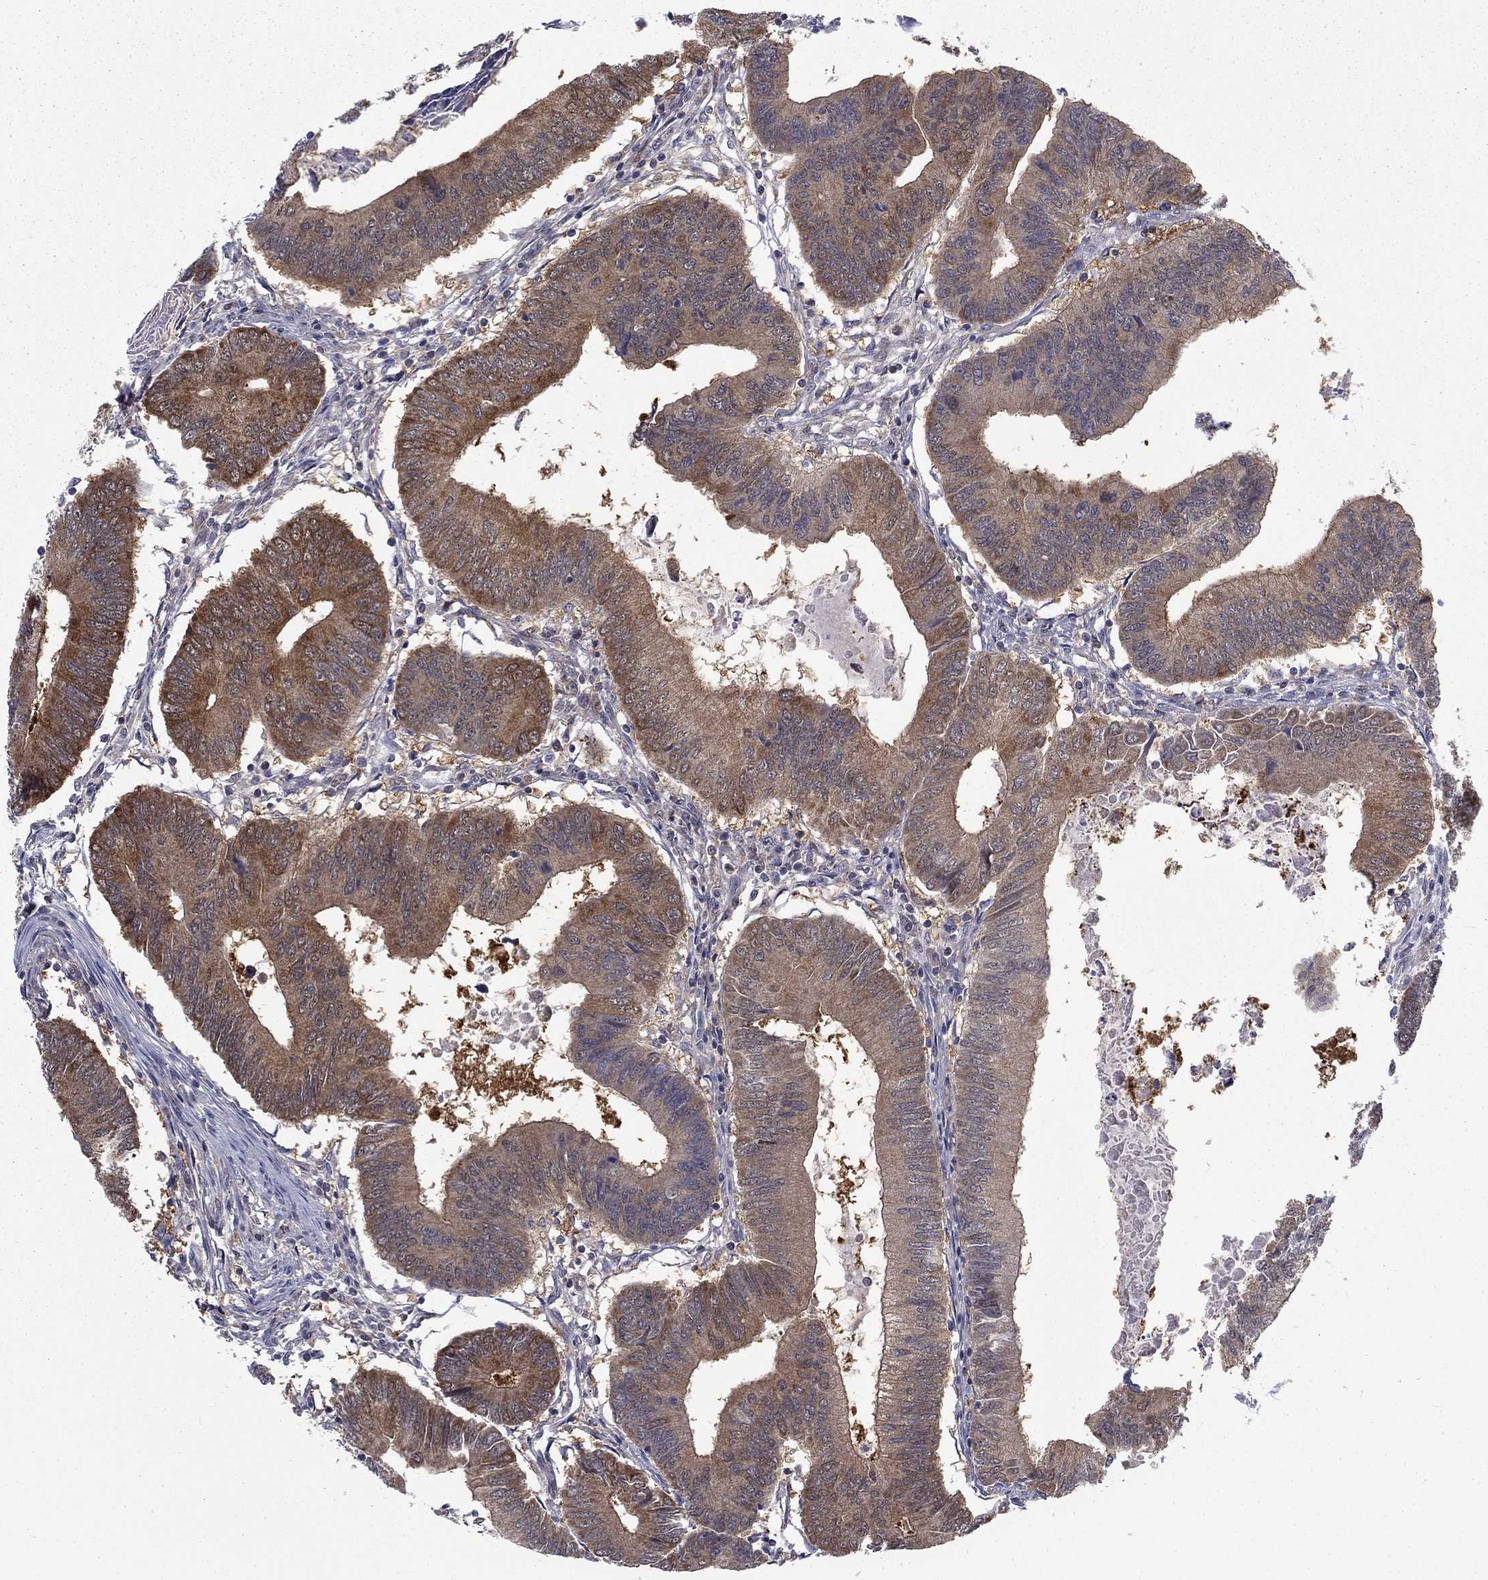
{"staining": {"intensity": "moderate", "quantity": "25%-75%", "location": "cytoplasmic/membranous"}, "tissue": "colorectal cancer", "cell_type": "Tumor cells", "image_type": "cancer", "snomed": [{"axis": "morphology", "description": "Adenocarcinoma, NOS"}, {"axis": "topography", "description": "Colon"}], "caption": "An immunohistochemistry image of neoplastic tissue is shown. Protein staining in brown labels moderate cytoplasmic/membranous positivity in colorectal cancer within tumor cells.", "gene": "NIT2", "patient": {"sex": "male", "age": 53}}